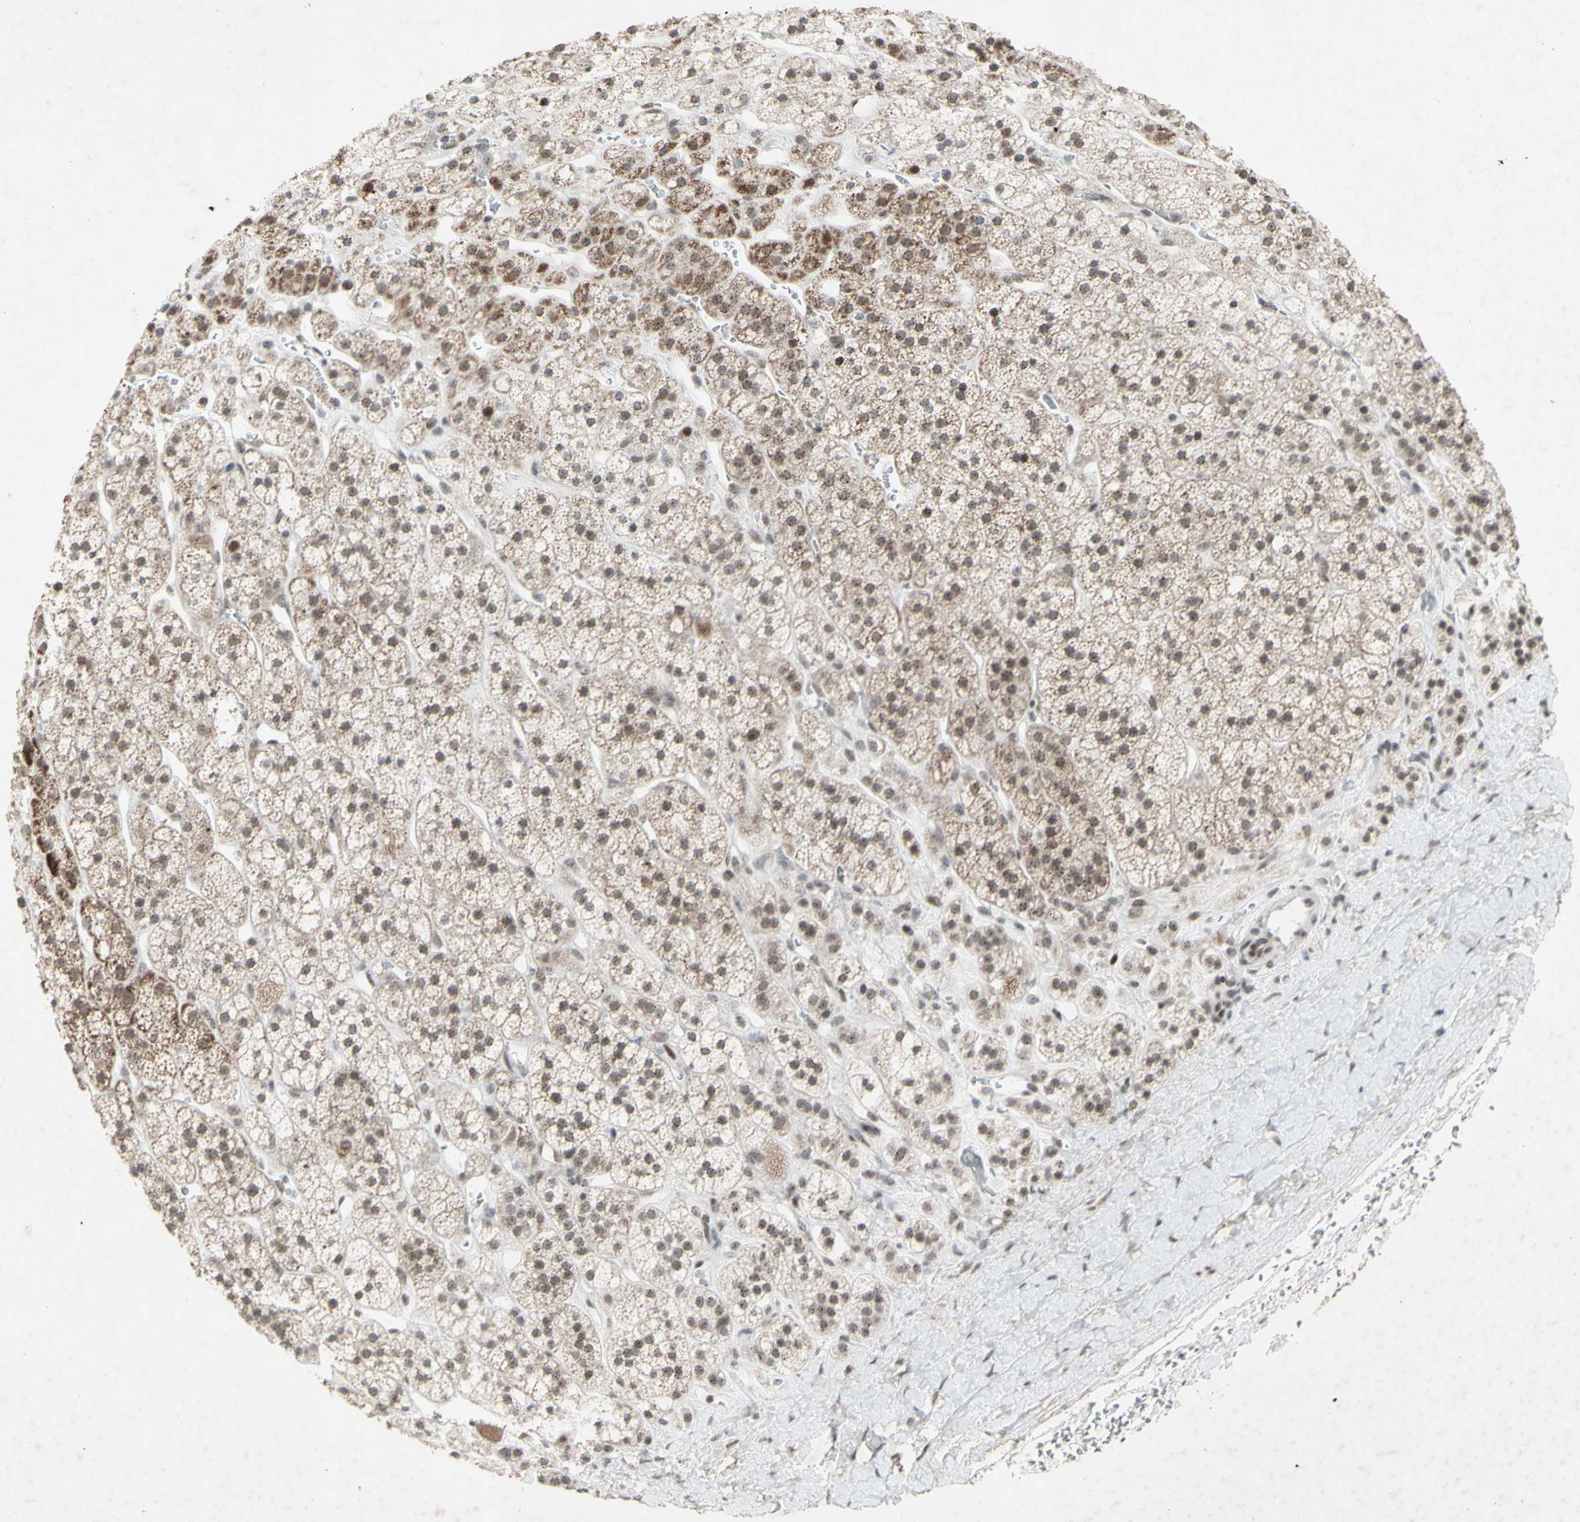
{"staining": {"intensity": "moderate", "quantity": ">75%", "location": "cytoplasmic/membranous,nuclear"}, "tissue": "adrenal gland", "cell_type": "Glandular cells", "image_type": "normal", "snomed": [{"axis": "morphology", "description": "Normal tissue, NOS"}, {"axis": "topography", "description": "Adrenal gland"}], "caption": "This micrograph shows unremarkable adrenal gland stained with immunohistochemistry (IHC) to label a protein in brown. The cytoplasmic/membranous,nuclear of glandular cells show moderate positivity for the protein. Nuclei are counter-stained blue.", "gene": "CENPB", "patient": {"sex": "male", "age": 56}}